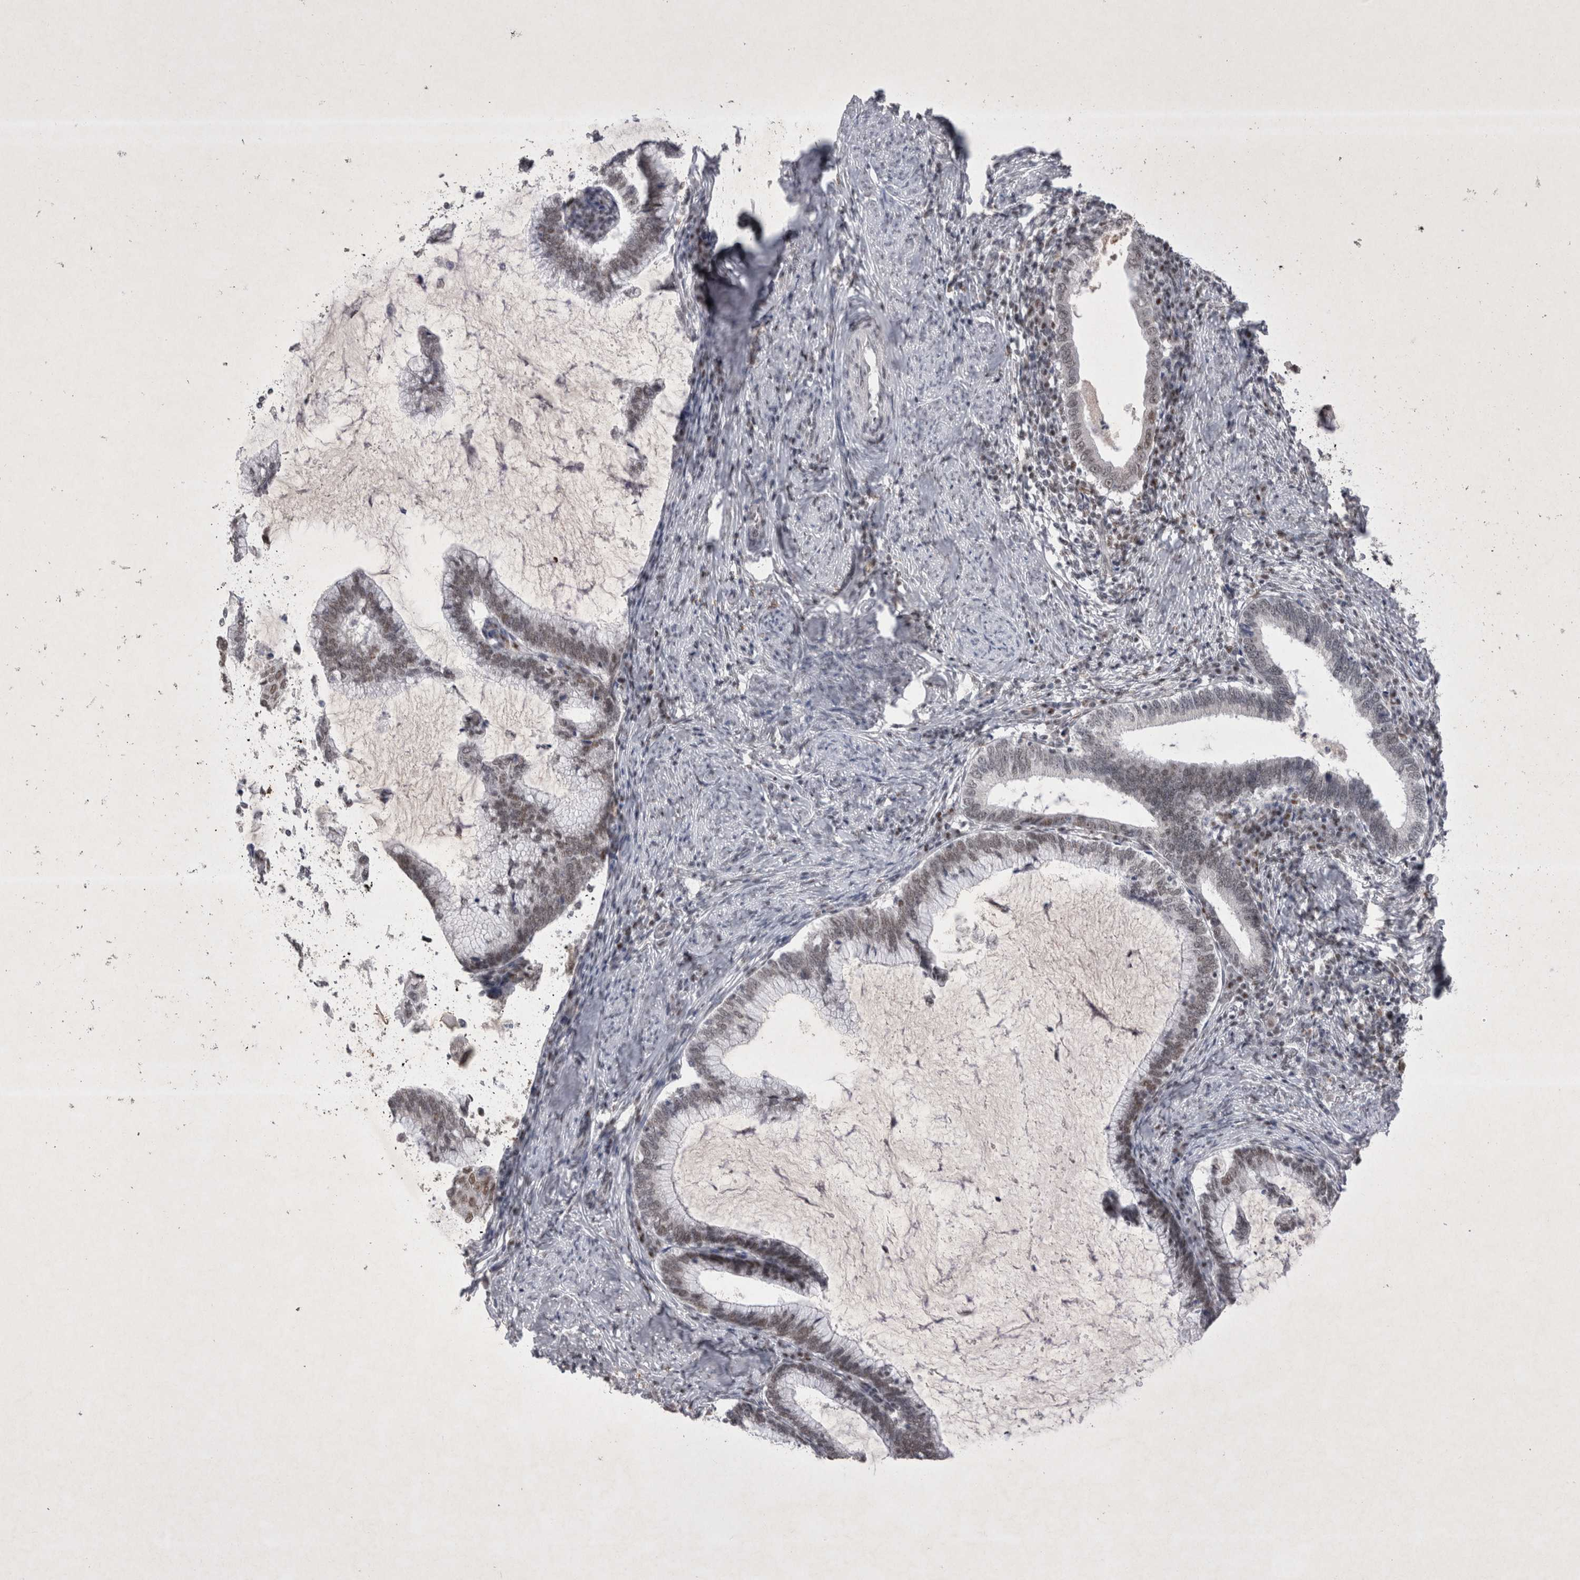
{"staining": {"intensity": "weak", "quantity": "25%-75%", "location": "nuclear"}, "tissue": "cervical cancer", "cell_type": "Tumor cells", "image_type": "cancer", "snomed": [{"axis": "morphology", "description": "Adenocarcinoma, NOS"}, {"axis": "topography", "description": "Cervix"}], "caption": "Protein expression by immunohistochemistry (IHC) exhibits weak nuclear positivity in approximately 25%-75% of tumor cells in cervical cancer.", "gene": "RBM6", "patient": {"sex": "female", "age": 36}}